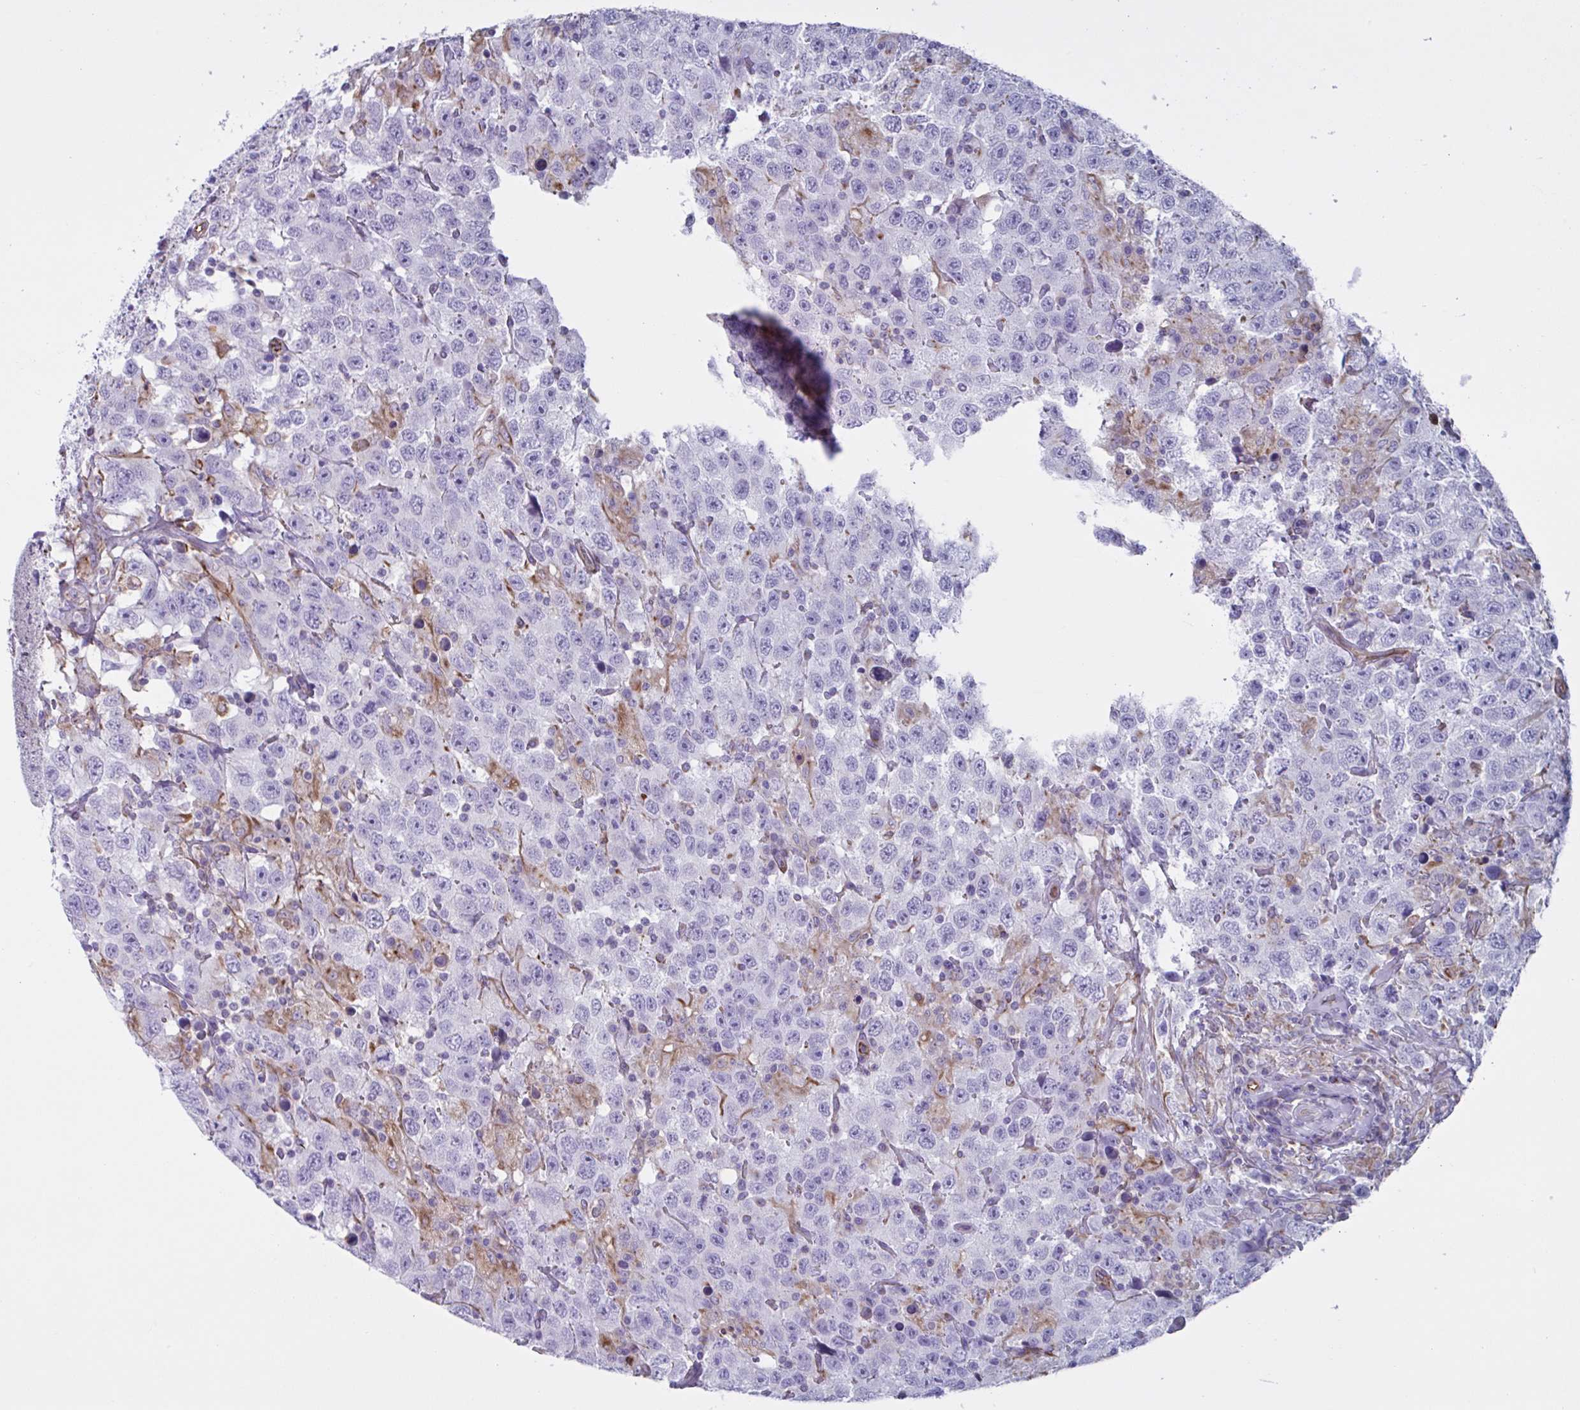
{"staining": {"intensity": "negative", "quantity": "none", "location": "none"}, "tissue": "testis cancer", "cell_type": "Tumor cells", "image_type": "cancer", "snomed": [{"axis": "morphology", "description": "Seminoma, NOS"}, {"axis": "topography", "description": "Testis"}], "caption": "Immunohistochemistry photomicrograph of testis cancer stained for a protein (brown), which reveals no positivity in tumor cells.", "gene": "TMEM86B", "patient": {"sex": "male", "age": 41}}